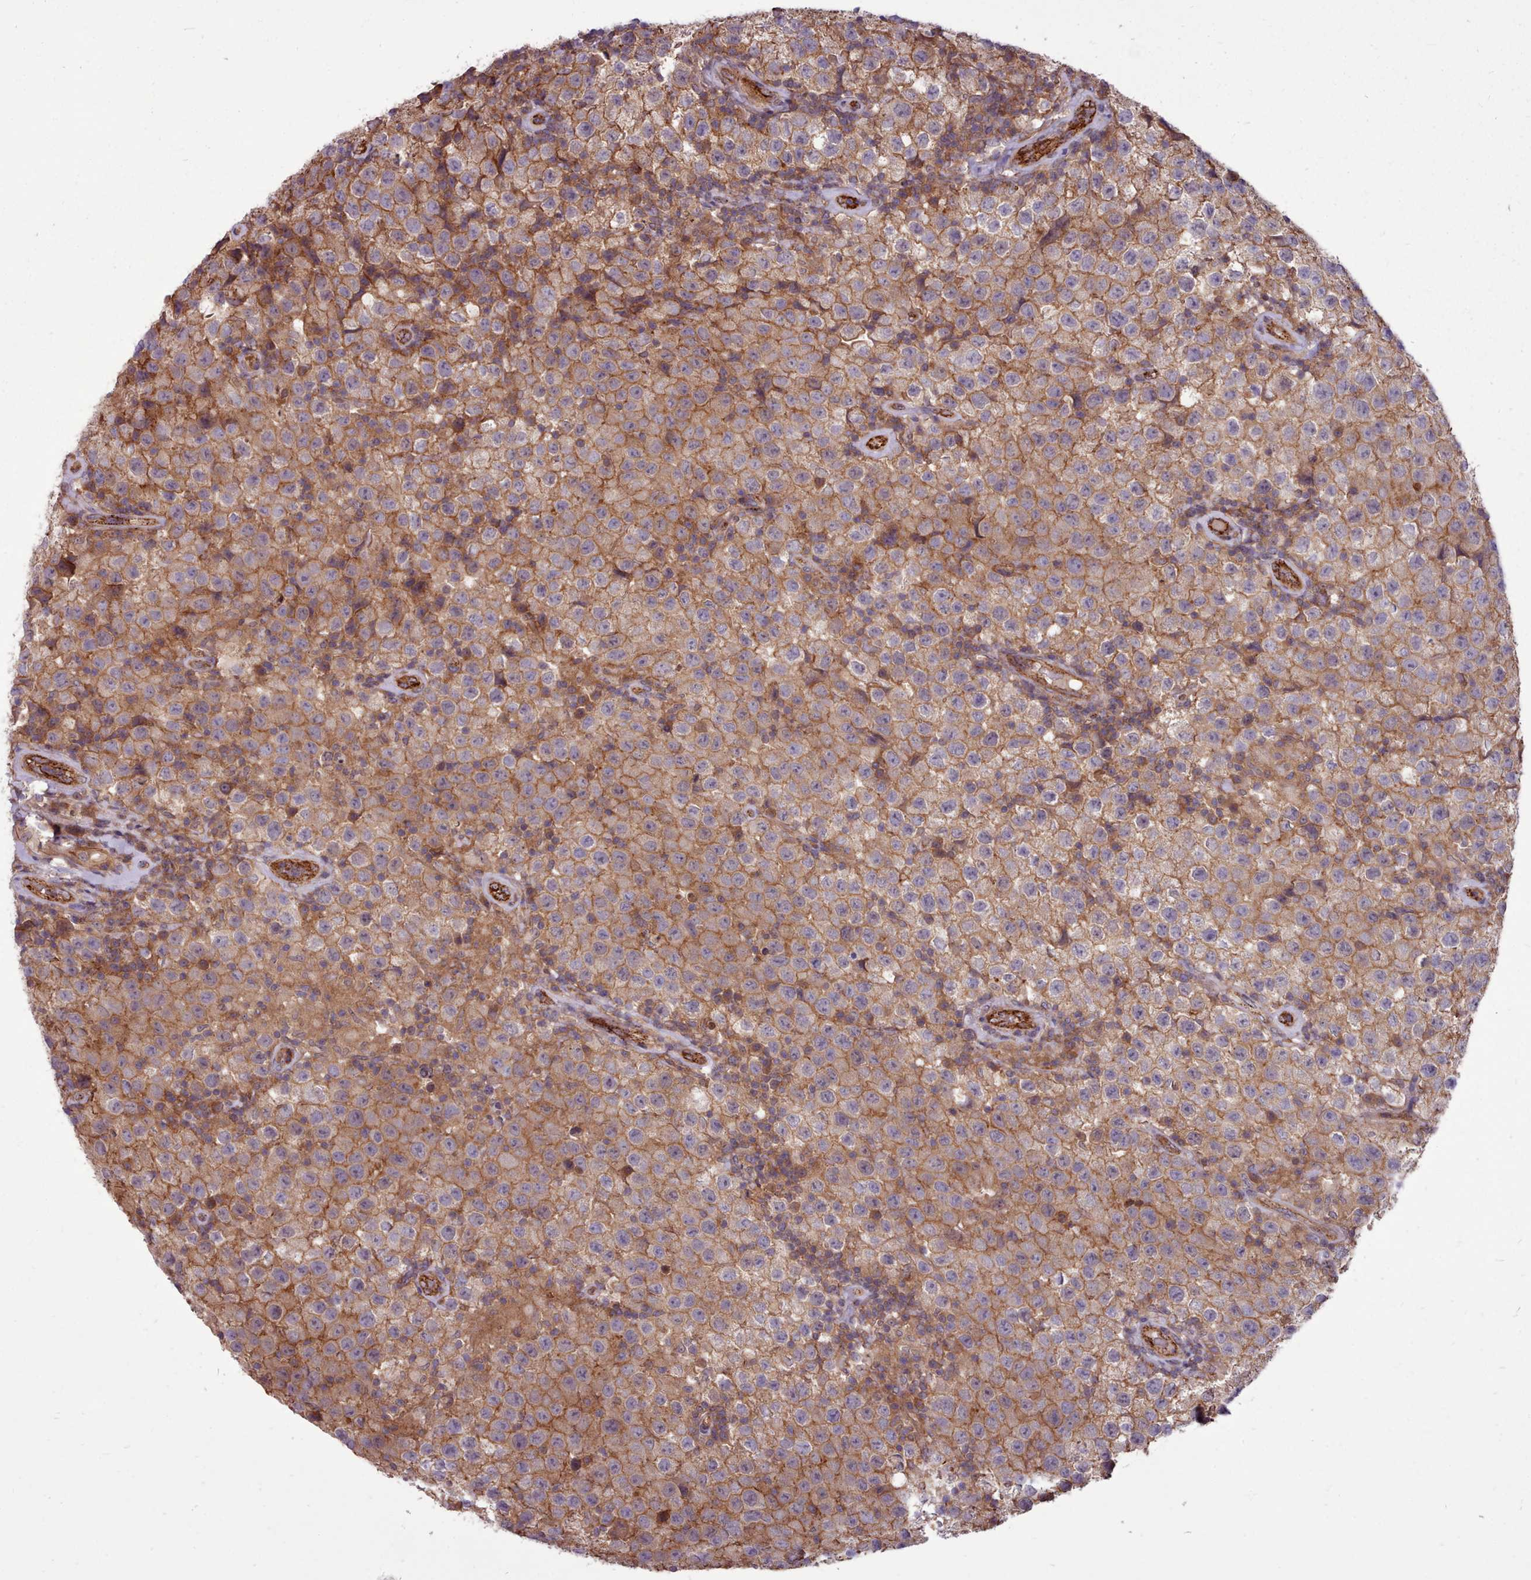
{"staining": {"intensity": "moderate", "quantity": ">75%", "location": "cytoplasmic/membranous"}, "tissue": "testis cancer", "cell_type": "Tumor cells", "image_type": "cancer", "snomed": [{"axis": "morphology", "description": "Seminoma, NOS"}, {"axis": "morphology", "description": "Carcinoma, Embryonal, NOS"}, {"axis": "topography", "description": "Testis"}], "caption": "This photomicrograph exhibits immunohistochemistry (IHC) staining of testis cancer (seminoma), with medium moderate cytoplasmic/membranous expression in approximately >75% of tumor cells.", "gene": "STUB1", "patient": {"sex": "male", "age": 41}}